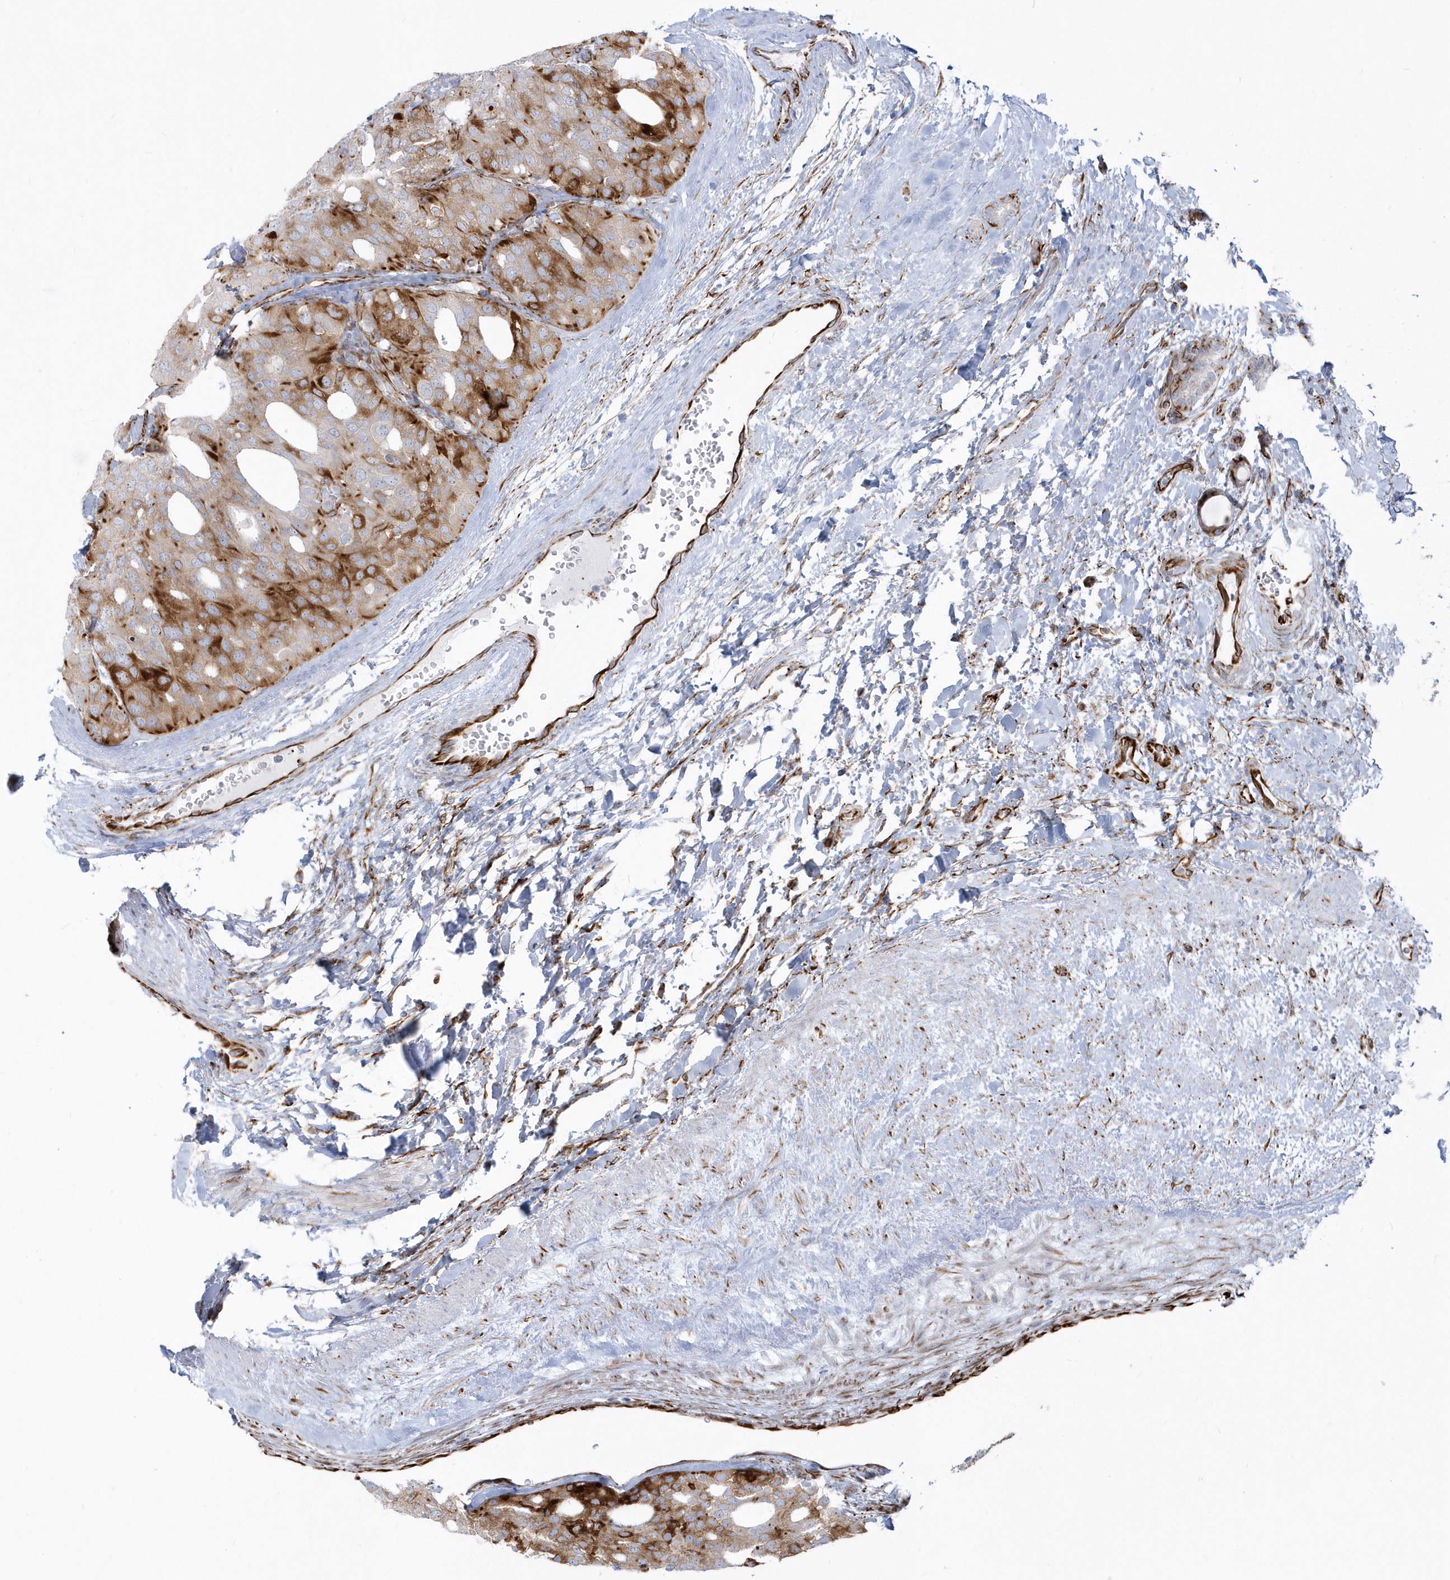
{"staining": {"intensity": "strong", "quantity": "<25%", "location": "cytoplasmic/membranous"}, "tissue": "thyroid cancer", "cell_type": "Tumor cells", "image_type": "cancer", "snomed": [{"axis": "morphology", "description": "Follicular adenoma carcinoma, NOS"}, {"axis": "topography", "description": "Thyroid gland"}], "caption": "Tumor cells reveal strong cytoplasmic/membranous expression in approximately <25% of cells in thyroid cancer (follicular adenoma carcinoma). (brown staining indicates protein expression, while blue staining denotes nuclei).", "gene": "PPIL6", "patient": {"sex": "male", "age": 75}}